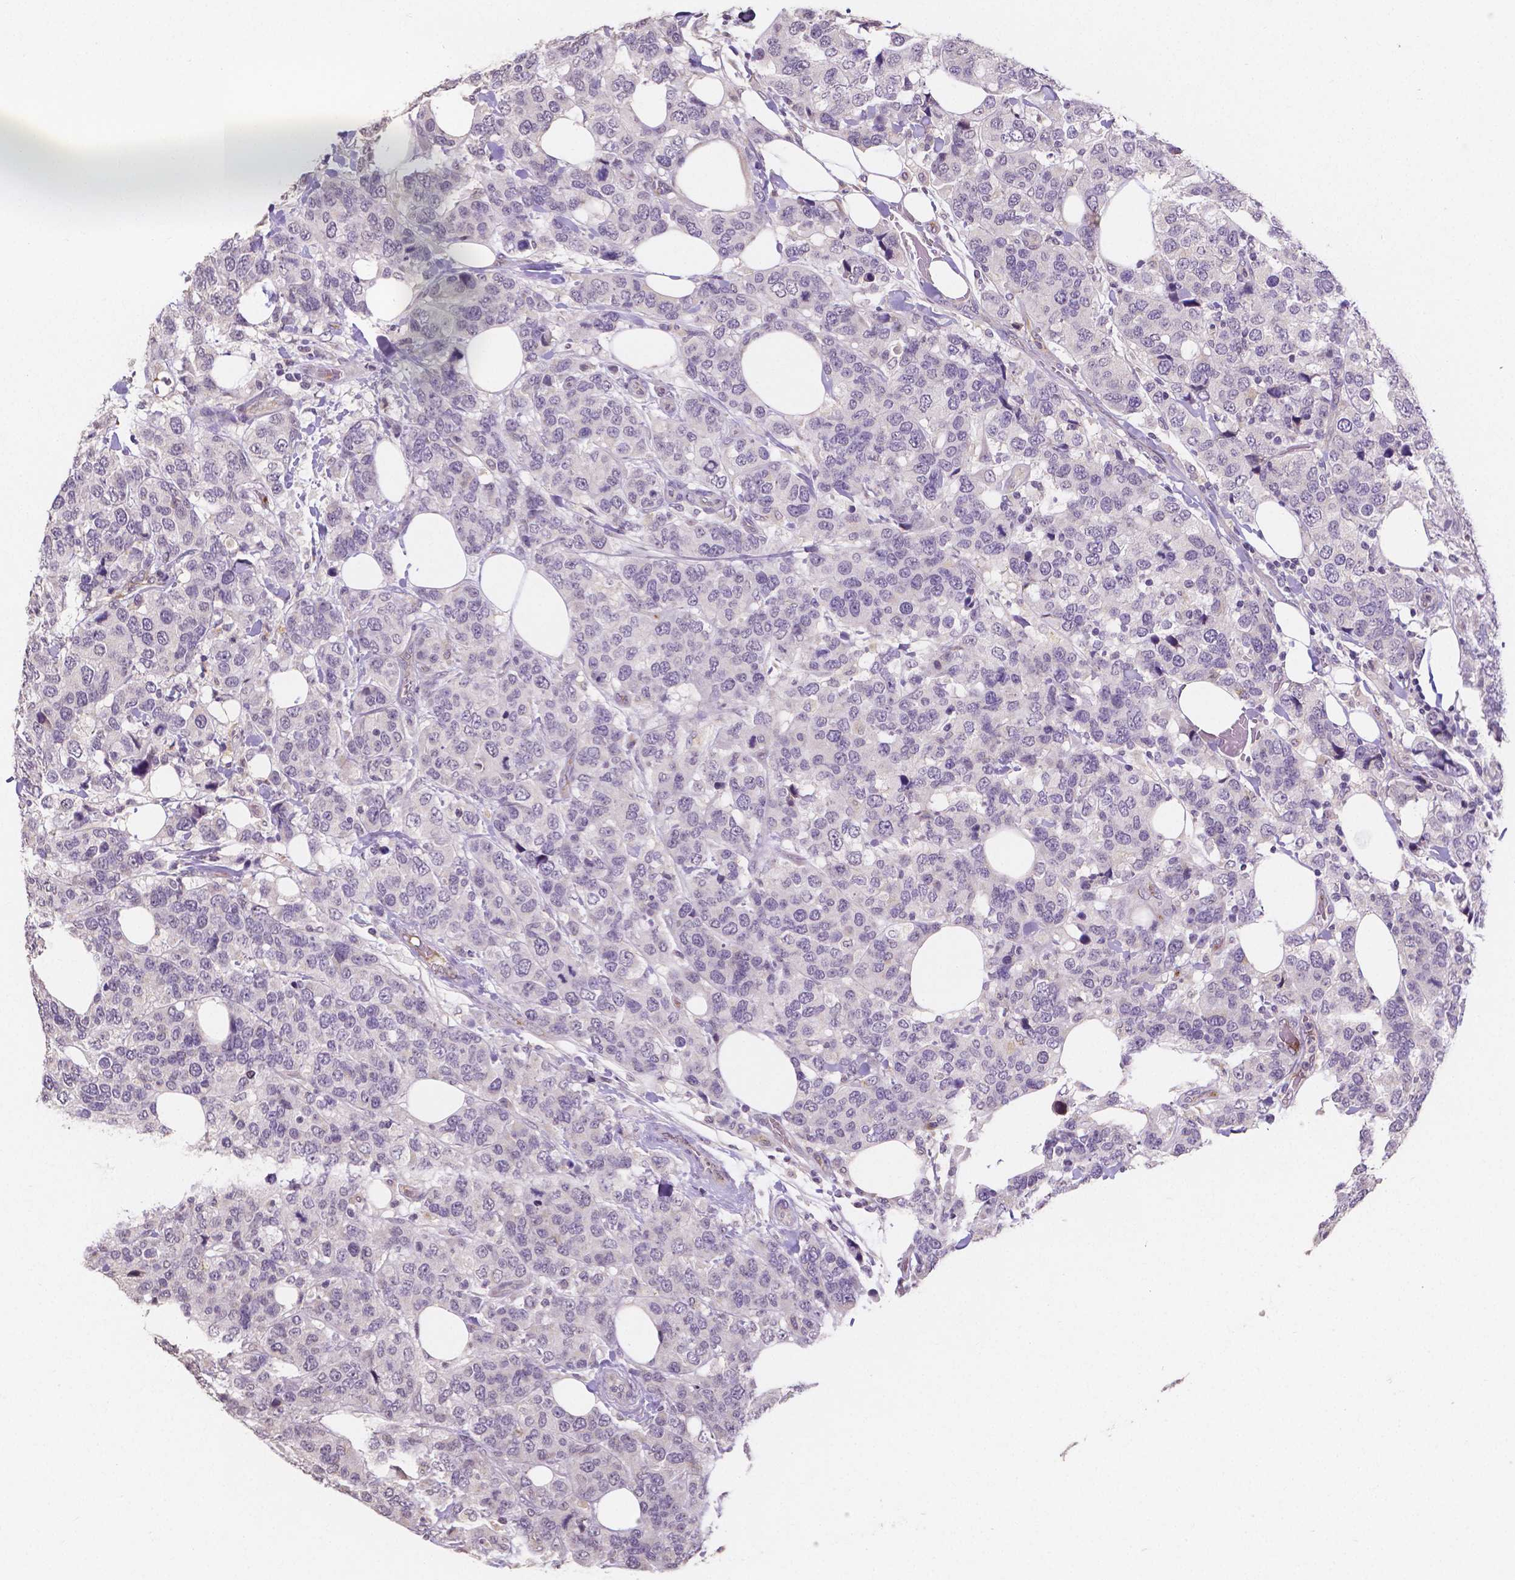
{"staining": {"intensity": "negative", "quantity": "none", "location": "none"}, "tissue": "breast cancer", "cell_type": "Tumor cells", "image_type": "cancer", "snomed": [{"axis": "morphology", "description": "Lobular carcinoma"}, {"axis": "topography", "description": "Breast"}], "caption": "Breast cancer (lobular carcinoma) was stained to show a protein in brown. There is no significant positivity in tumor cells. (DAB (3,3'-diaminobenzidine) IHC visualized using brightfield microscopy, high magnification).", "gene": "ELAVL2", "patient": {"sex": "female", "age": 59}}